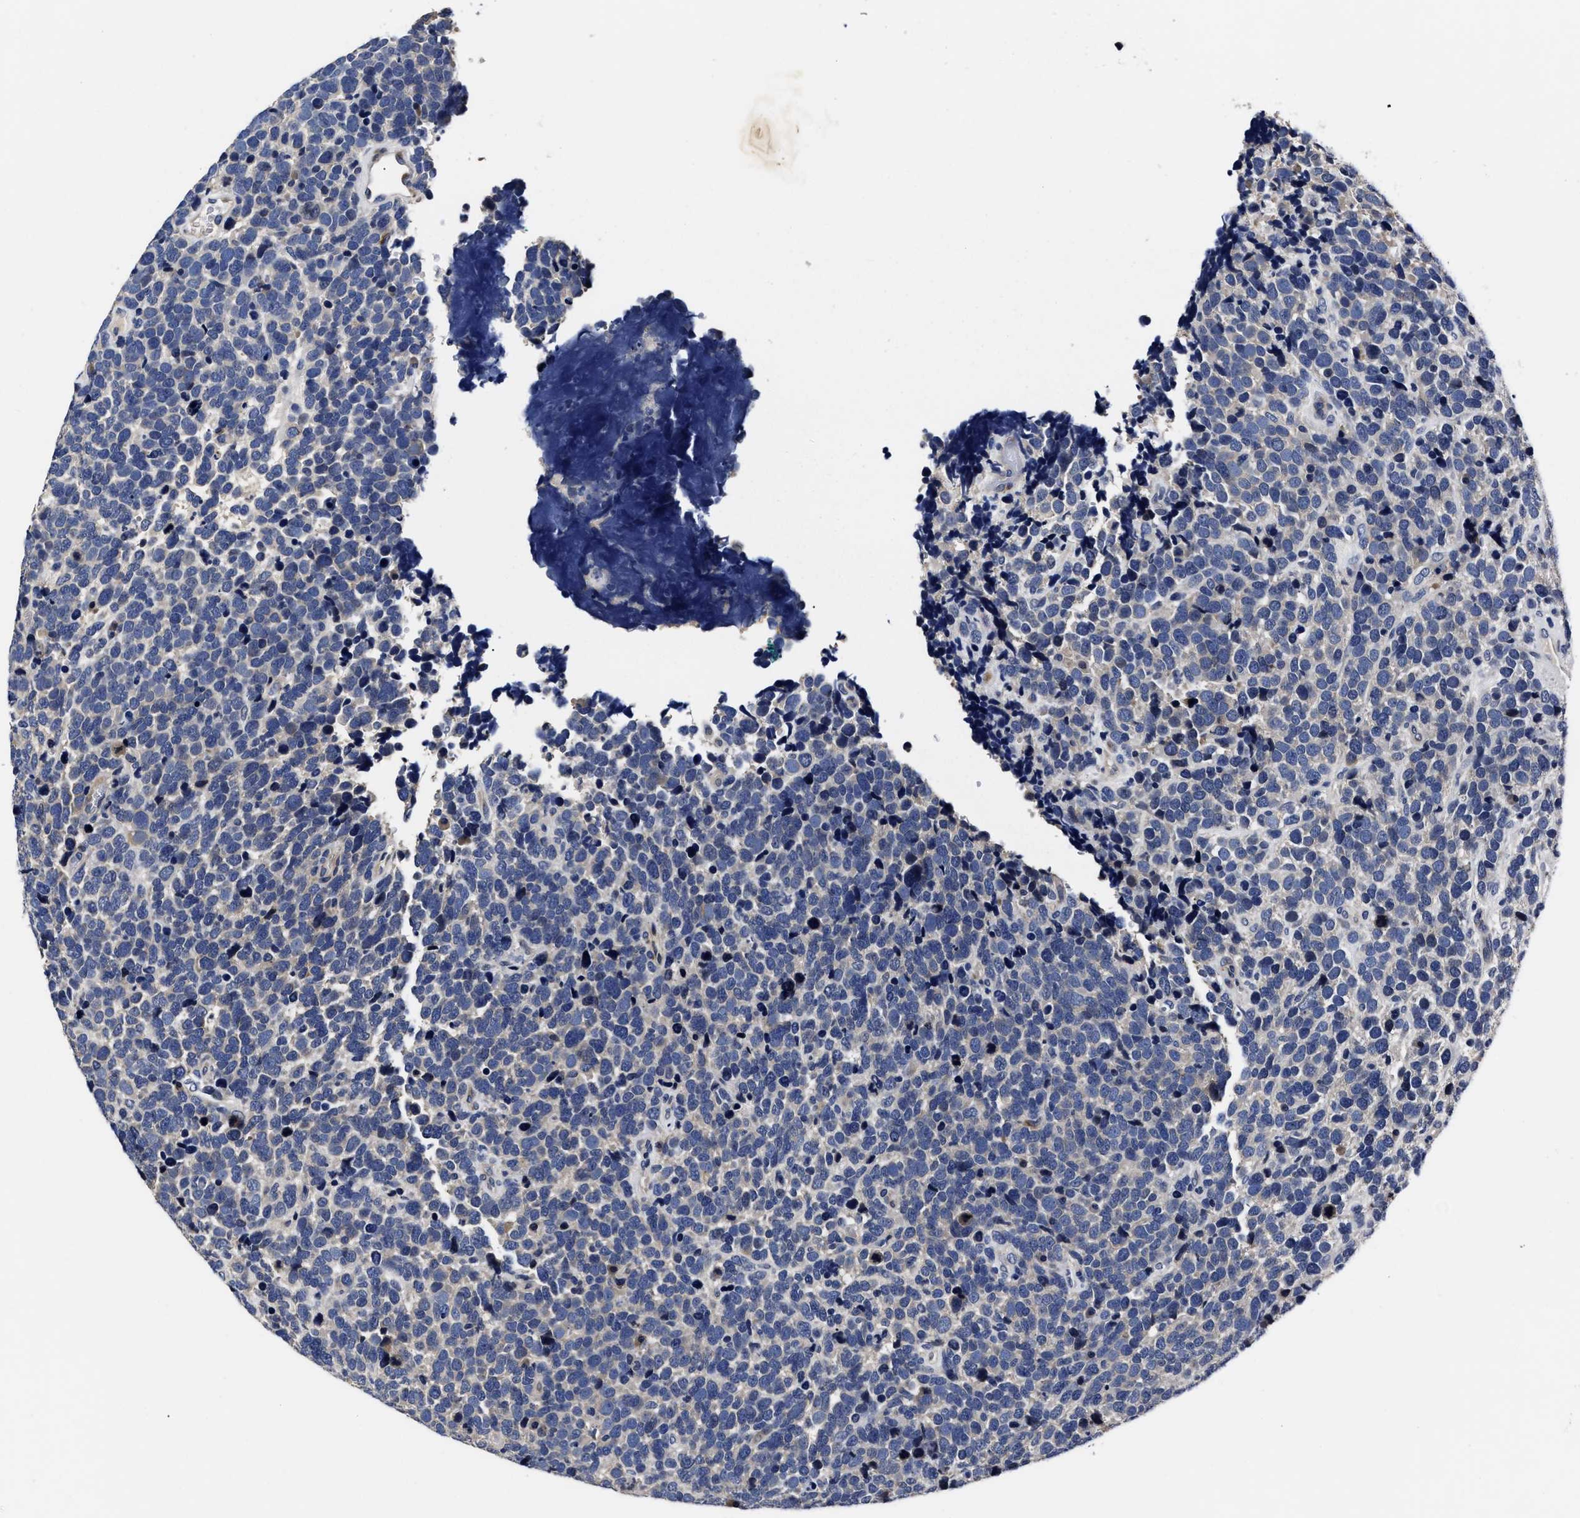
{"staining": {"intensity": "negative", "quantity": "none", "location": "none"}, "tissue": "urothelial cancer", "cell_type": "Tumor cells", "image_type": "cancer", "snomed": [{"axis": "morphology", "description": "Urothelial carcinoma, High grade"}, {"axis": "topography", "description": "Urinary bladder"}], "caption": "Immunohistochemistry micrograph of neoplastic tissue: urothelial carcinoma (high-grade) stained with DAB (3,3'-diaminobenzidine) displays no significant protein expression in tumor cells.", "gene": "OLFML2A", "patient": {"sex": "female", "age": 82}}